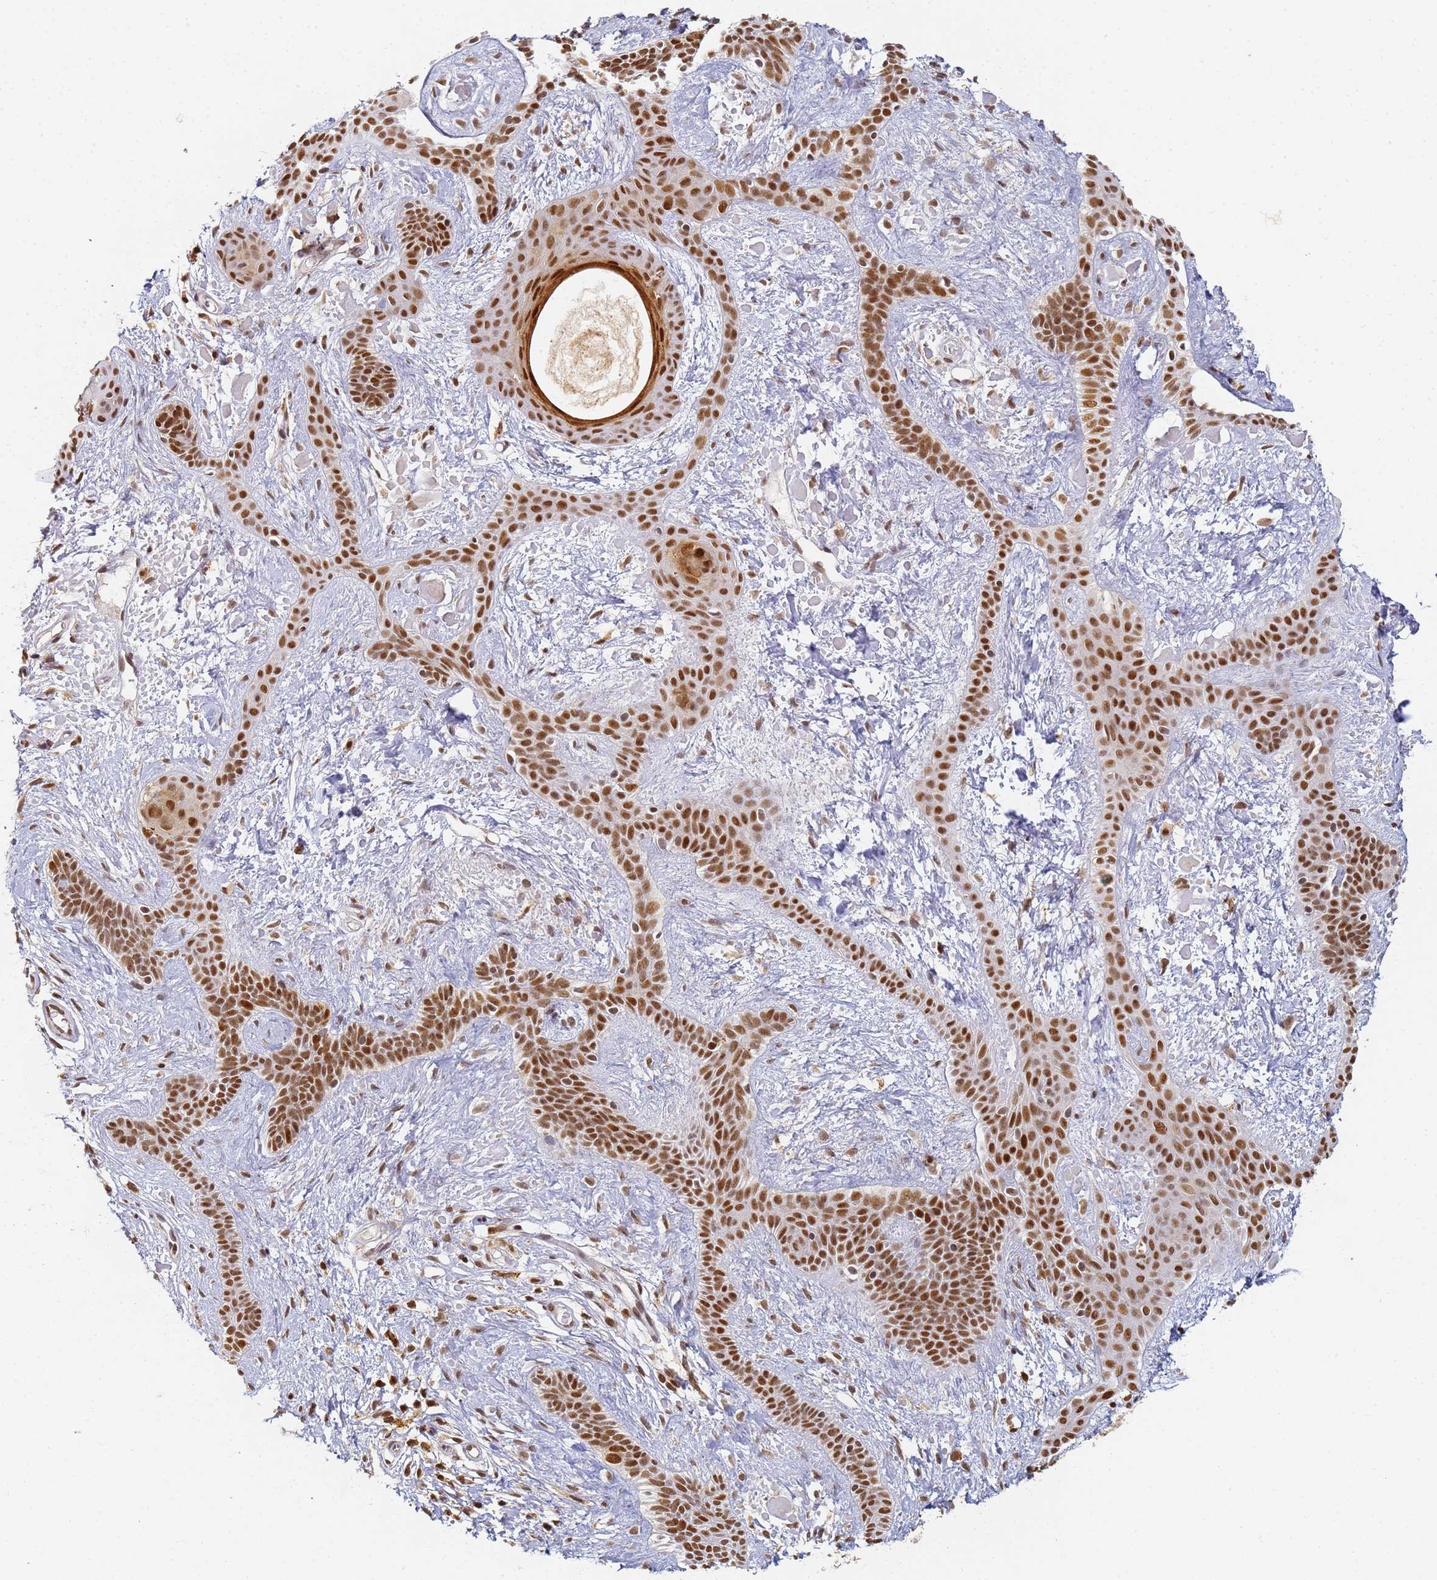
{"staining": {"intensity": "strong", "quantity": ">75%", "location": "nuclear"}, "tissue": "skin cancer", "cell_type": "Tumor cells", "image_type": "cancer", "snomed": [{"axis": "morphology", "description": "Basal cell carcinoma"}, {"axis": "topography", "description": "Skin"}], "caption": "Tumor cells reveal high levels of strong nuclear staining in approximately >75% of cells in human skin cancer (basal cell carcinoma).", "gene": "HMCES", "patient": {"sex": "male", "age": 78}}